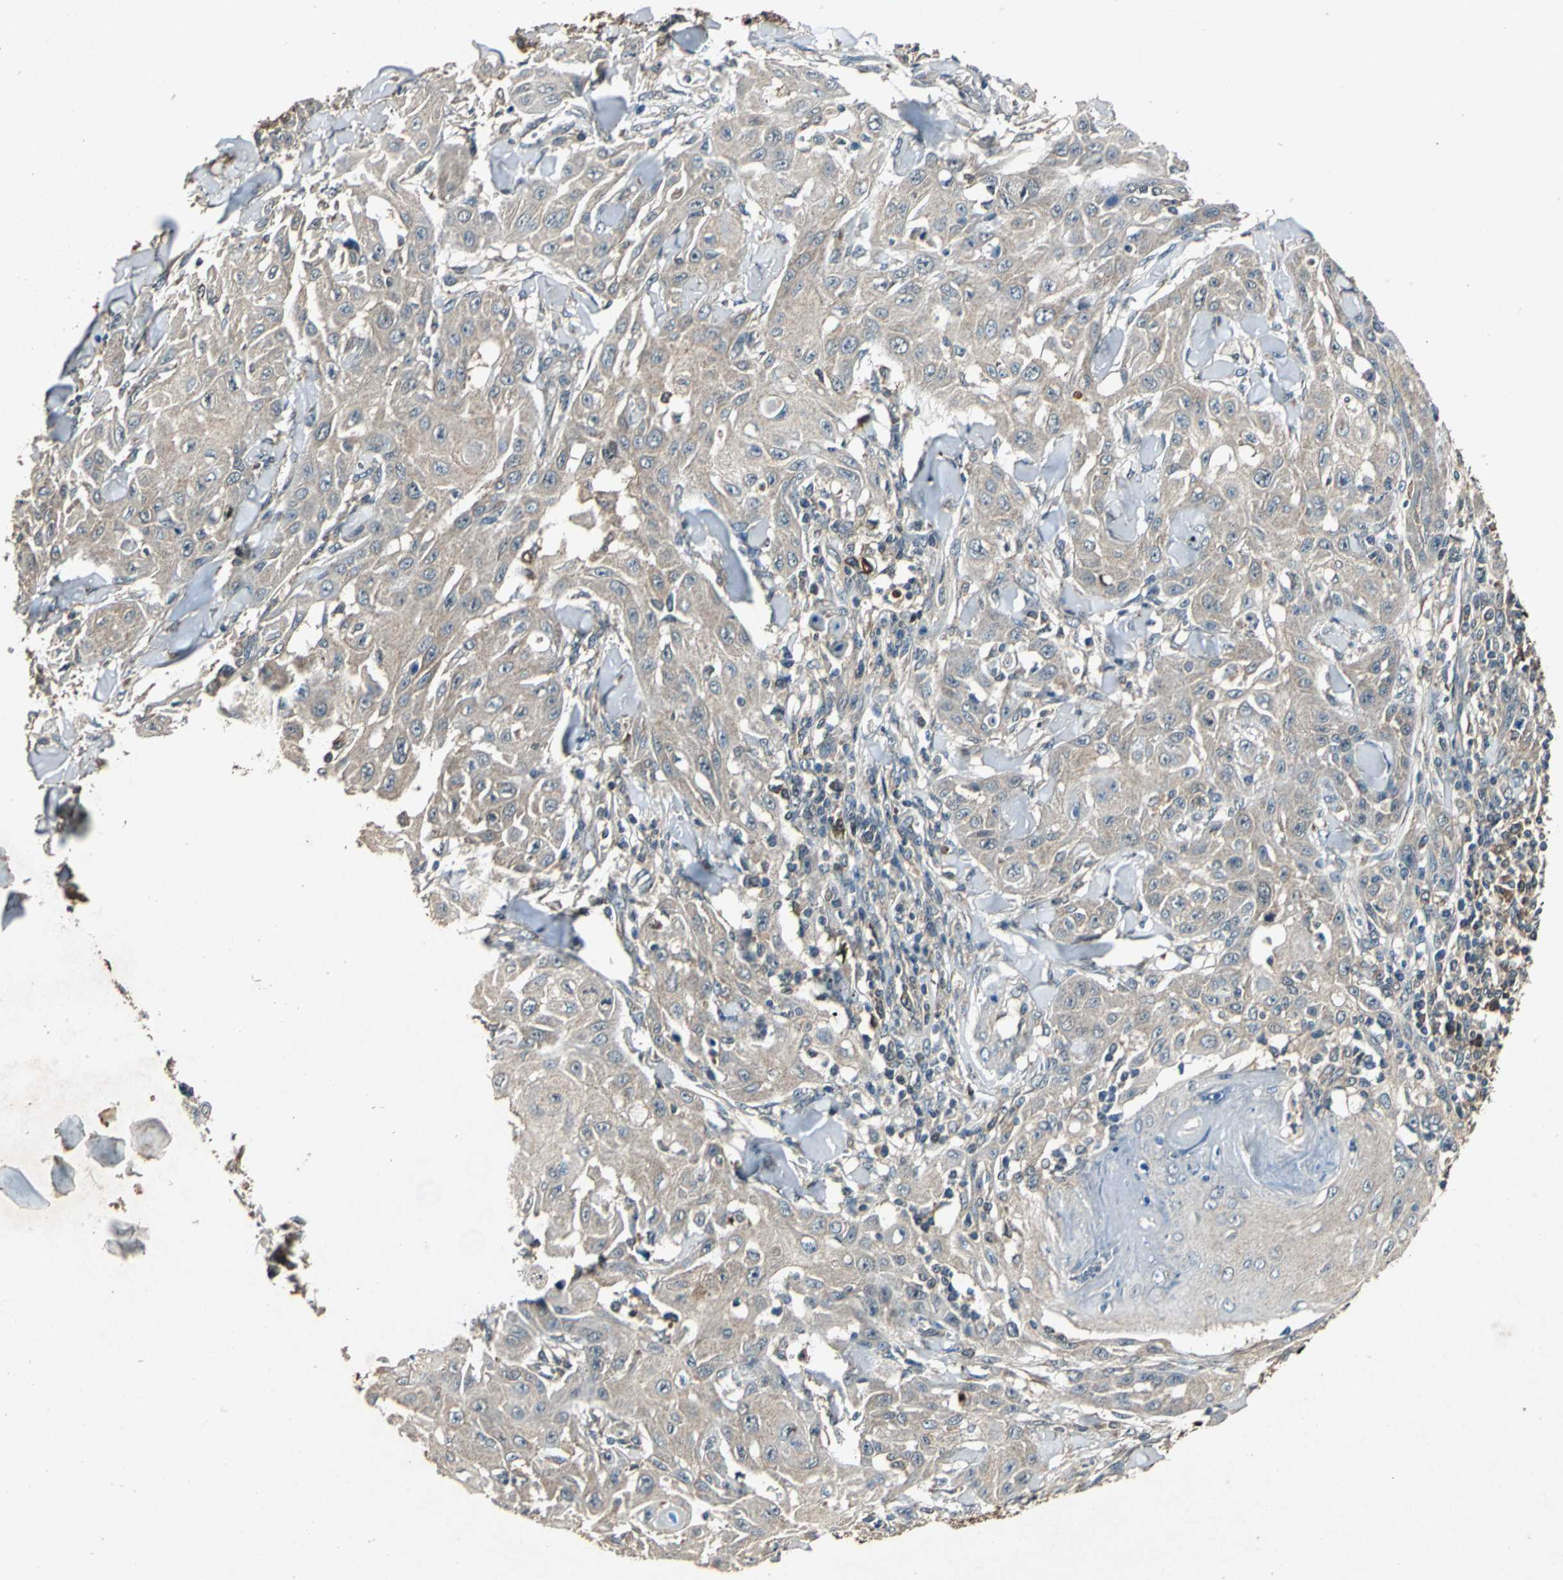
{"staining": {"intensity": "weak", "quantity": ">75%", "location": "cytoplasmic/membranous"}, "tissue": "skin cancer", "cell_type": "Tumor cells", "image_type": "cancer", "snomed": [{"axis": "morphology", "description": "Squamous cell carcinoma, NOS"}, {"axis": "topography", "description": "Skin"}], "caption": "Skin cancer (squamous cell carcinoma) tissue exhibits weak cytoplasmic/membranous expression in about >75% of tumor cells, visualized by immunohistochemistry.", "gene": "AHSA1", "patient": {"sex": "male", "age": 24}}